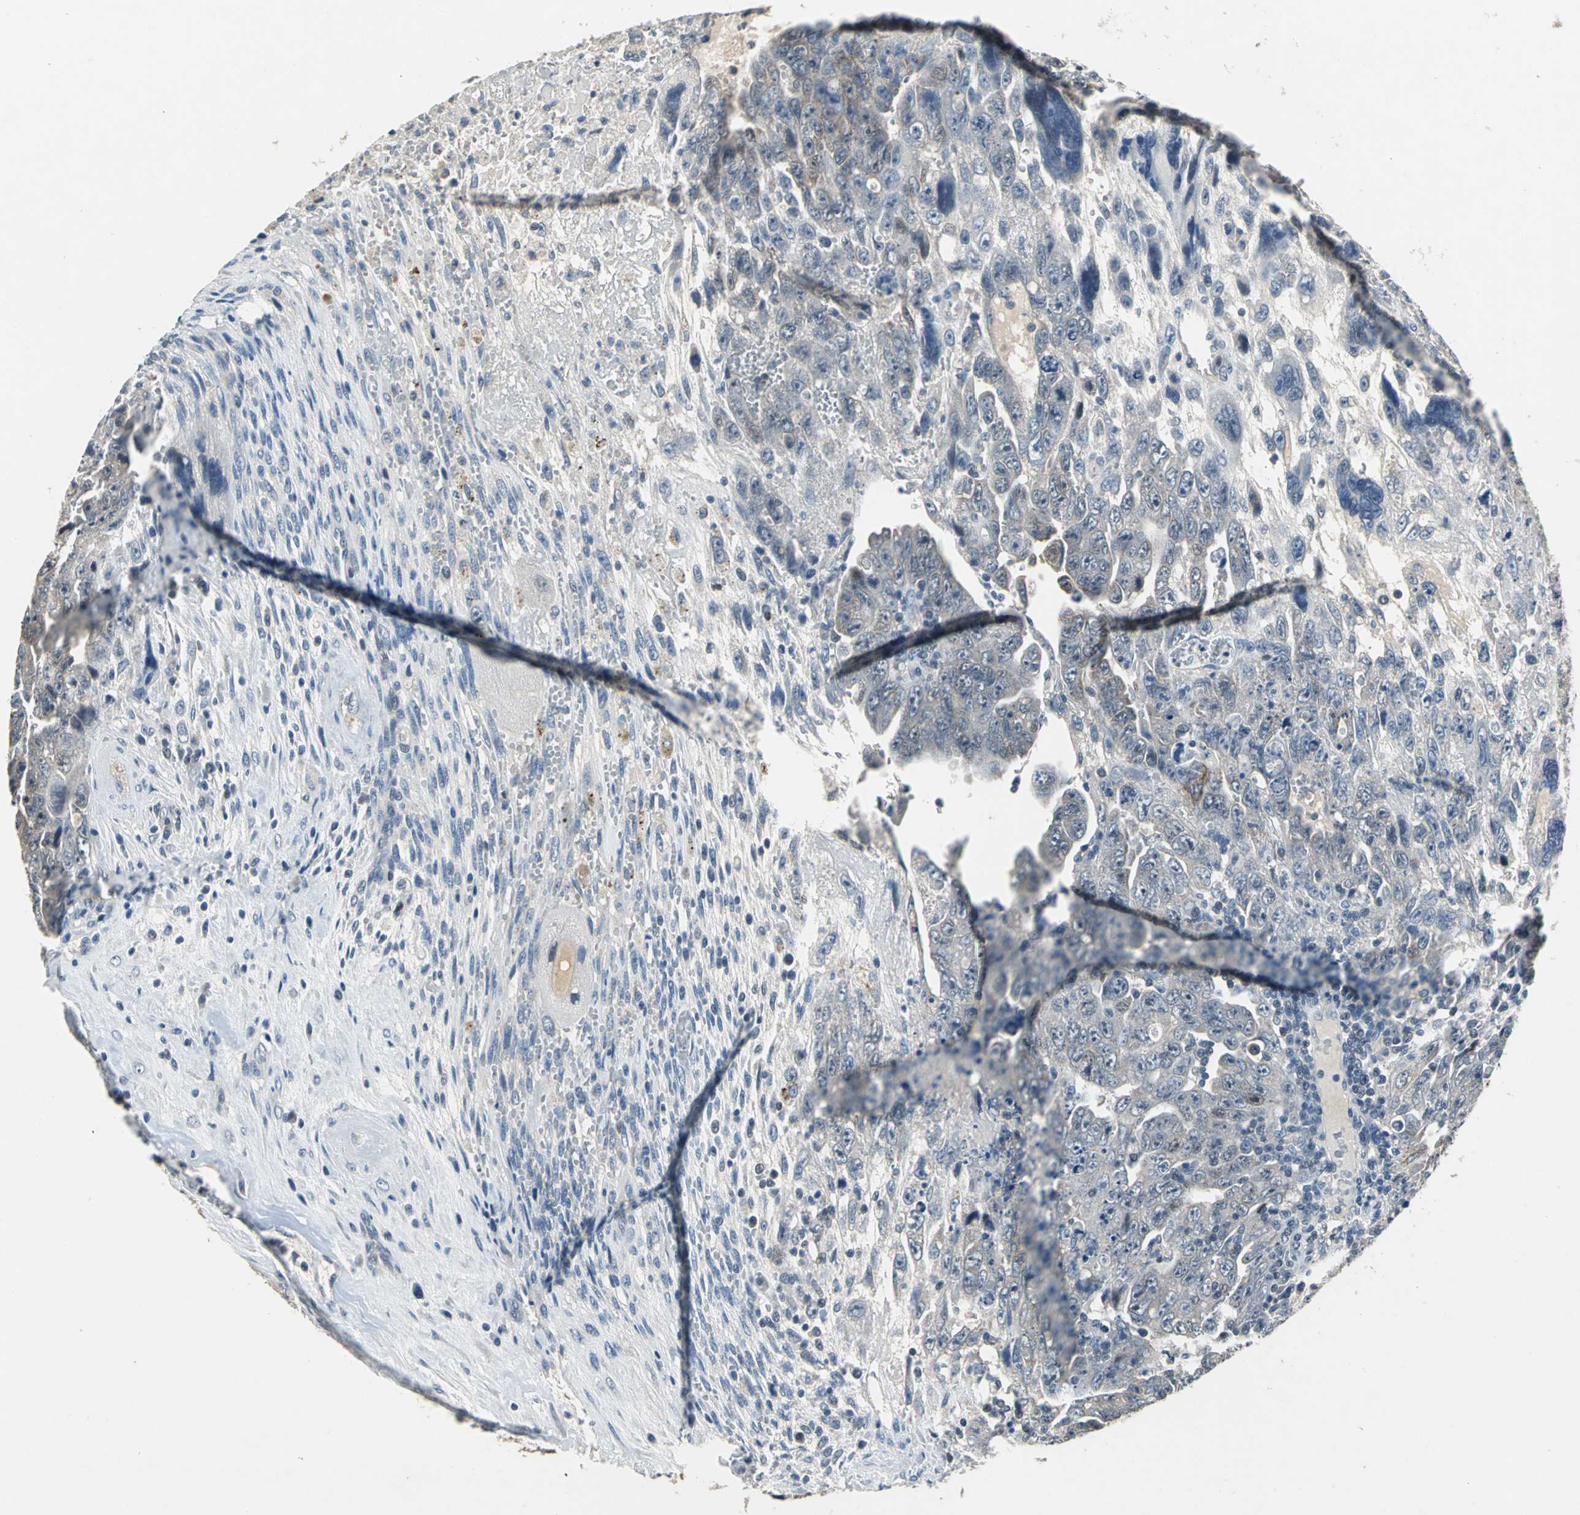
{"staining": {"intensity": "weak", "quantity": "<25%", "location": "cytoplasmic/membranous"}, "tissue": "testis cancer", "cell_type": "Tumor cells", "image_type": "cancer", "snomed": [{"axis": "morphology", "description": "Carcinoma, Embryonal, NOS"}, {"axis": "topography", "description": "Testis"}], "caption": "Immunohistochemical staining of human testis cancer (embryonal carcinoma) demonstrates no significant expression in tumor cells. (DAB IHC with hematoxylin counter stain).", "gene": "JADE3", "patient": {"sex": "male", "age": 28}}